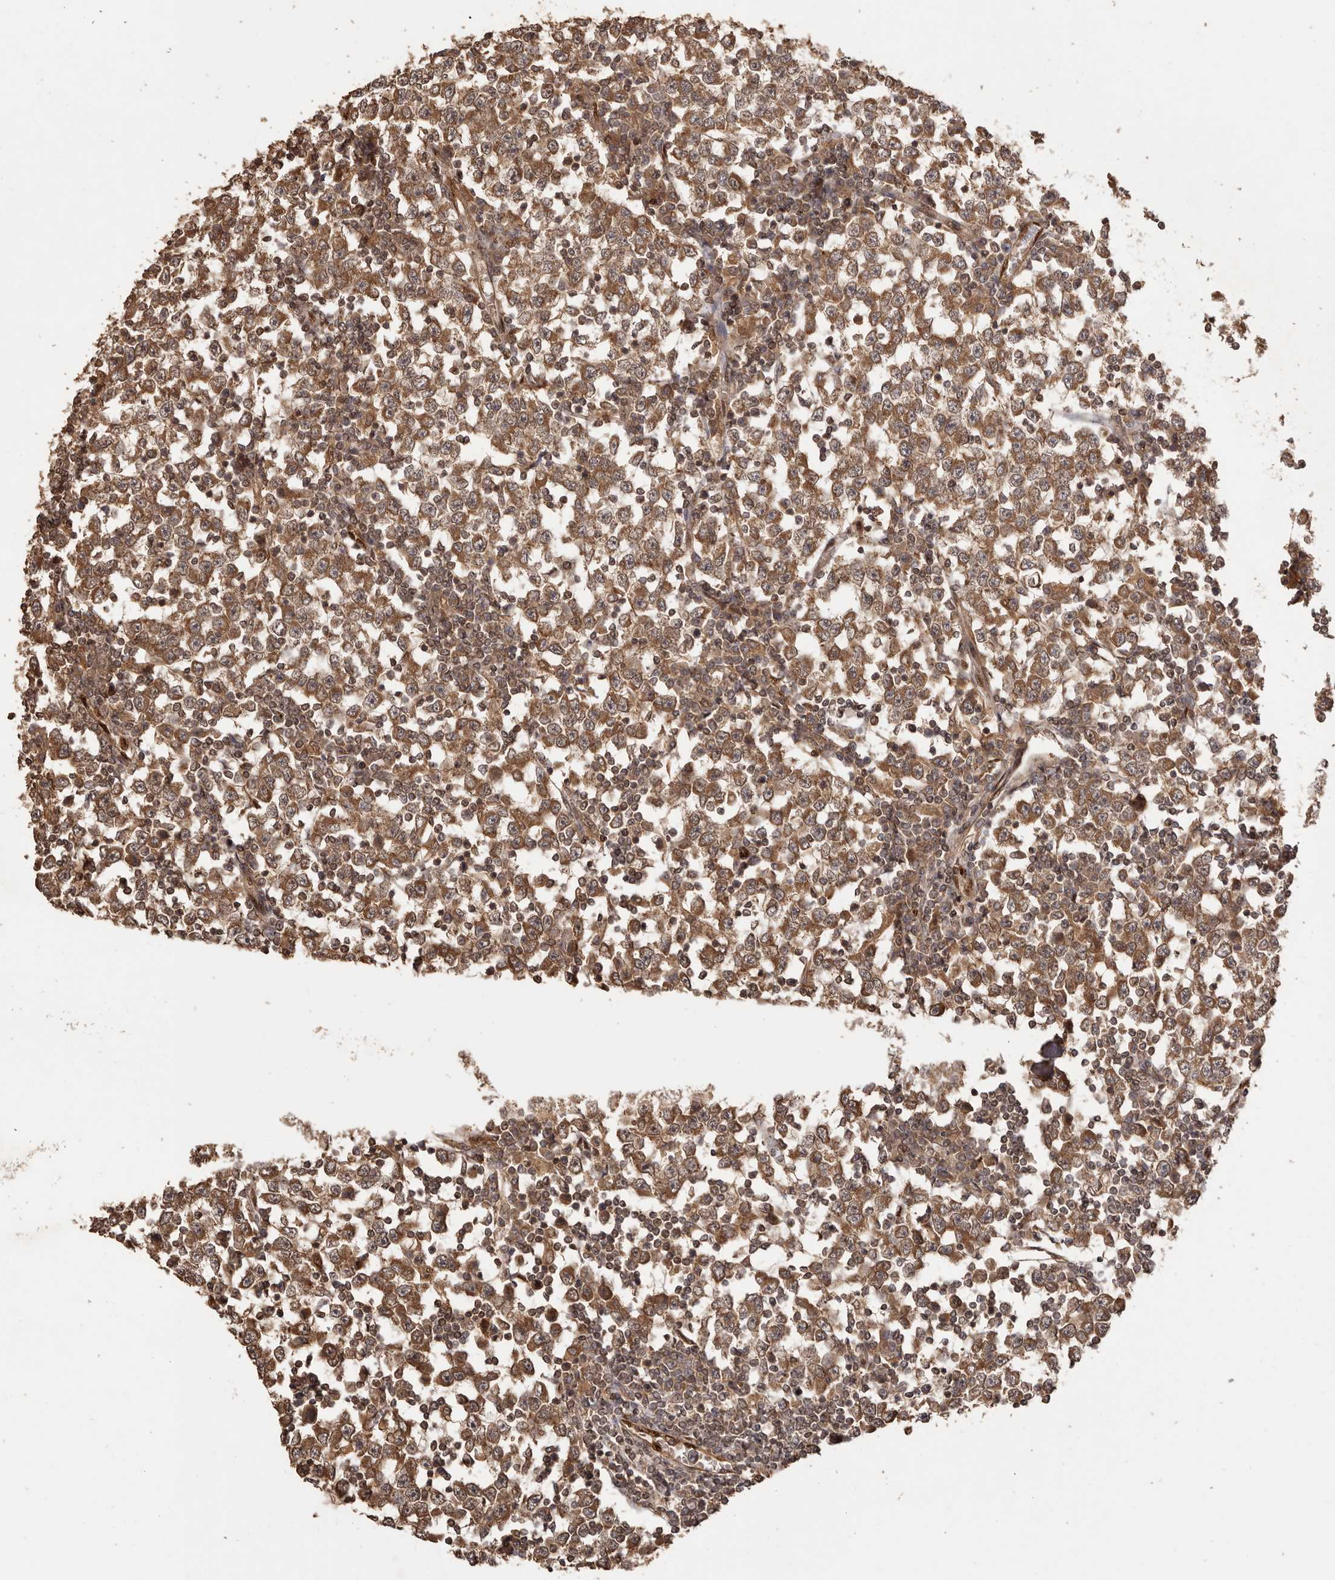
{"staining": {"intensity": "moderate", "quantity": ">75%", "location": "cytoplasmic/membranous"}, "tissue": "testis cancer", "cell_type": "Tumor cells", "image_type": "cancer", "snomed": [{"axis": "morphology", "description": "Seminoma, NOS"}, {"axis": "topography", "description": "Testis"}], "caption": "This is a micrograph of immunohistochemistry staining of testis cancer (seminoma), which shows moderate staining in the cytoplasmic/membranous of tumor cells.", "gene": "UBR2", "patient": {"sex": "male", "age": 65}}